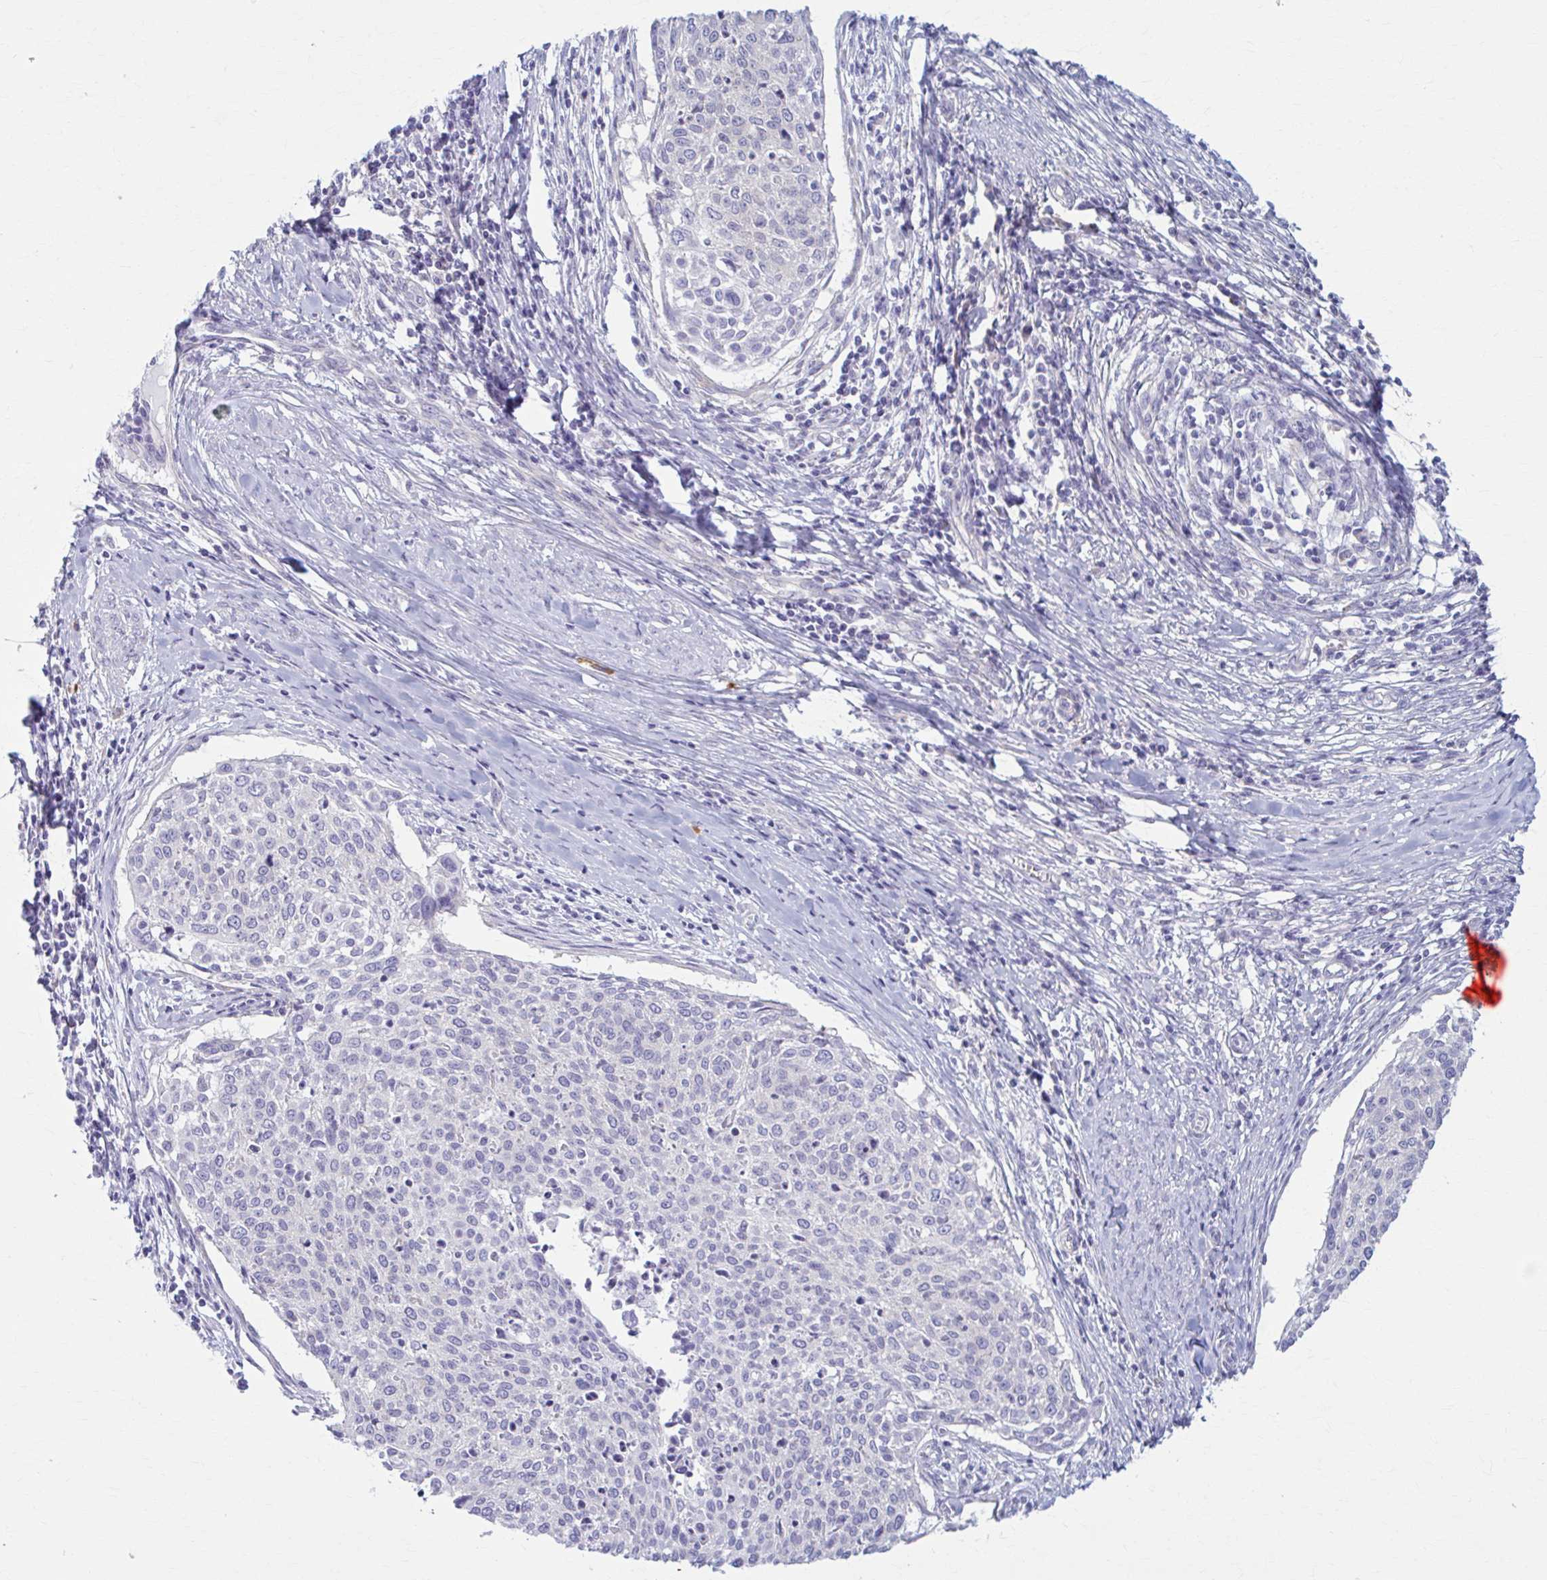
{"staining": {"intensity": "weak", "quantity": "<25%", "location": "cytoplasmic/membranous"}, "tissue": "cervical cancer", "cell_type": "Tumor cells", "image_type": "cancer", "snomed": [{"axis": "morphology", "description": "Squamous cell carcinoma, NOS"}, {"axis": "topography", "description": "Cervix"}], "caption": "This is an IHC image of human cervical cancer (squamous cell carcinoma). There is no staining in tumor cells.", "gene": "PRKRA", "patient": {"sex": "female", "age": 49}}